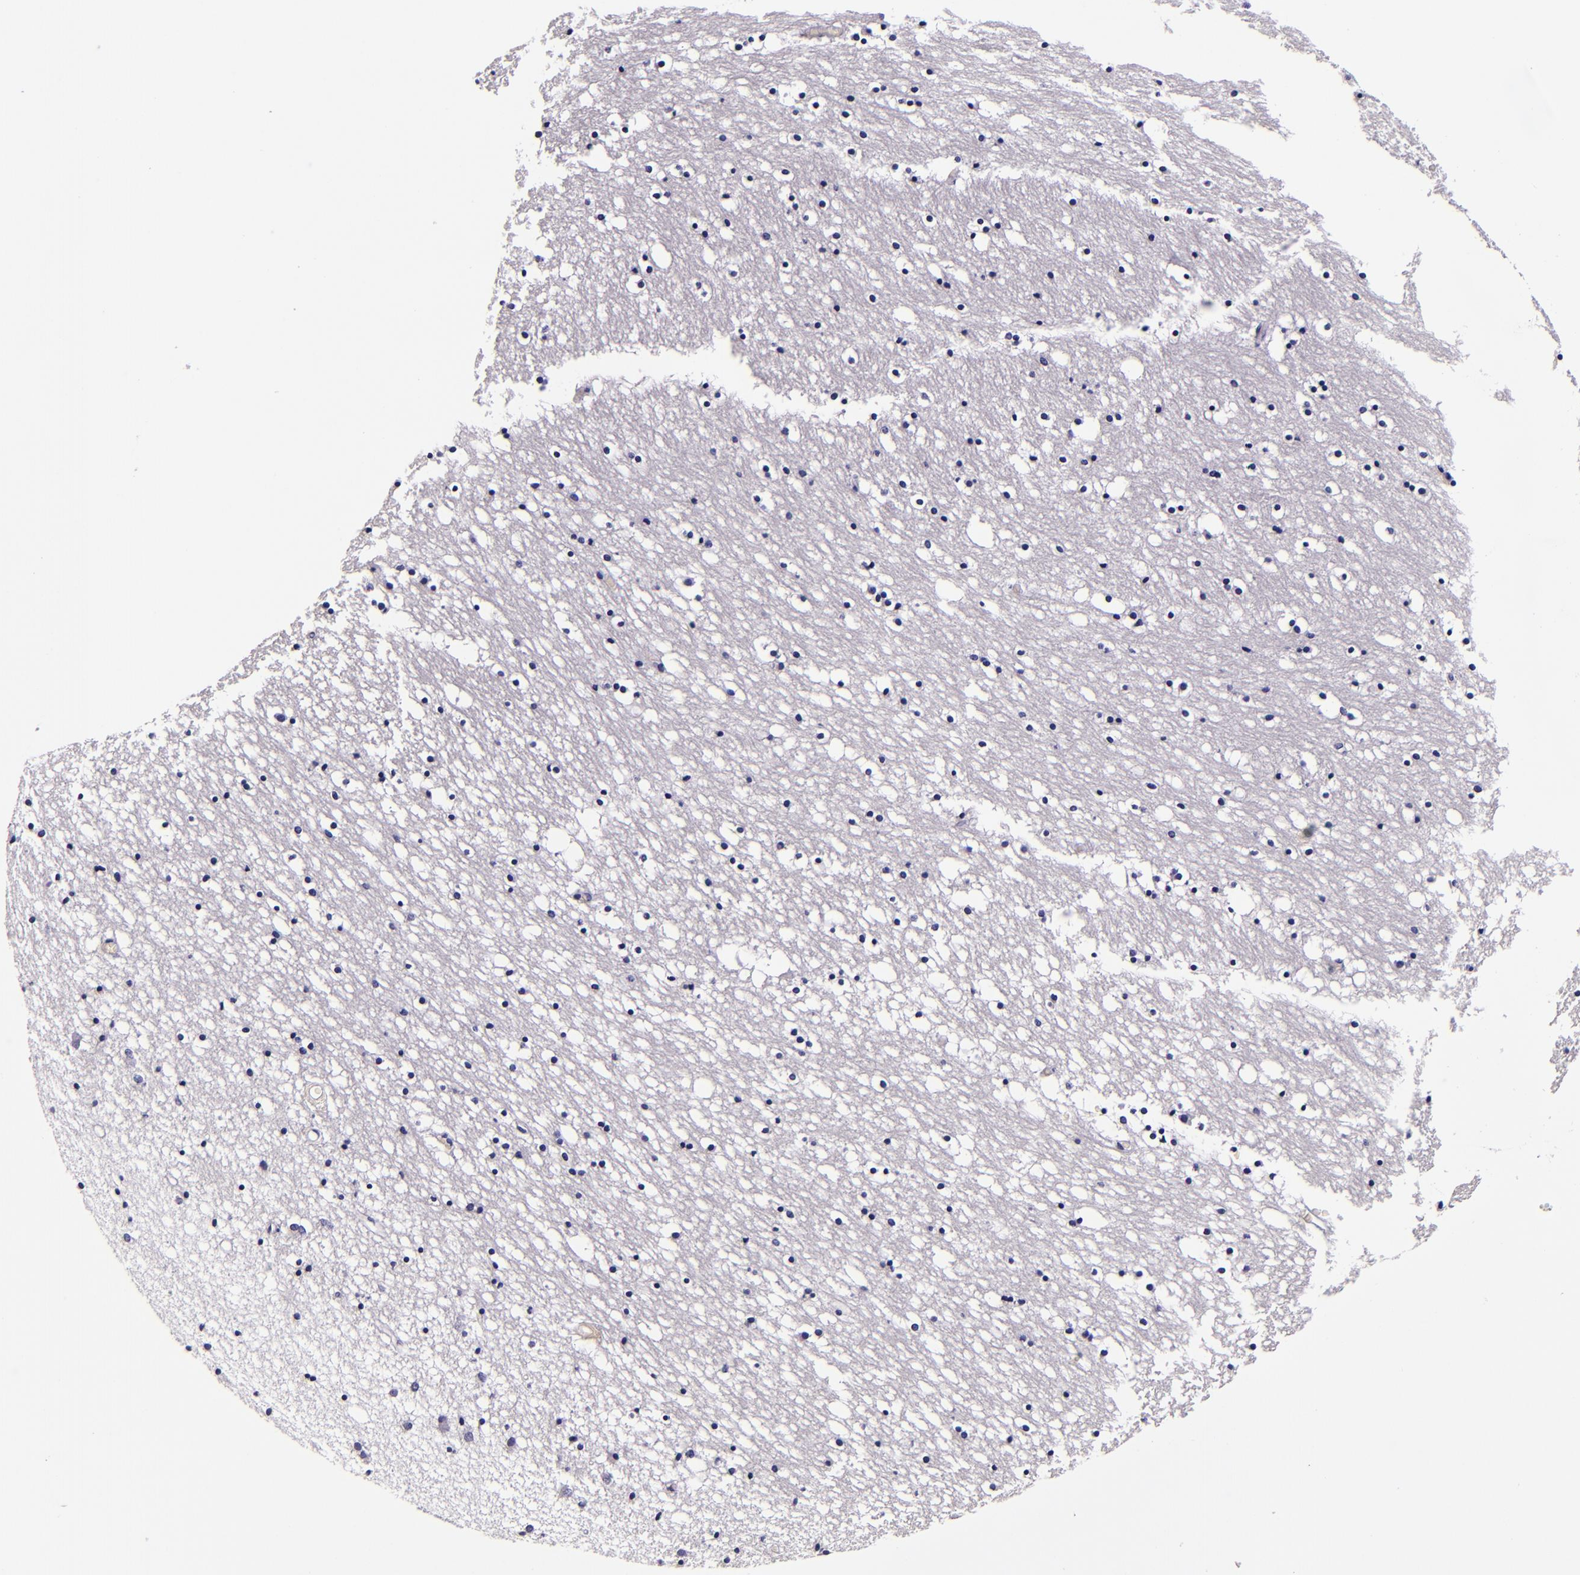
{"staining": {"intensity": "negative", "quantity": "none", "location": "none"}, "tissue": "caudate", "cell_type": "Glial cells", "image_type": "normal", "snomed": [{"axis": "morphology", "description": "Normal tissue, NOS"}, {"axis": "topography", "description": "Lateral ventricle wall"}], "caption": "Immunohistochemistry of normal human caudate shows no expression in glial cells. (DAB immunohistochemistry with hematoxylin counter stain).", "gene": "FBN1", "patient": {"sex": "male", "age": 45}}